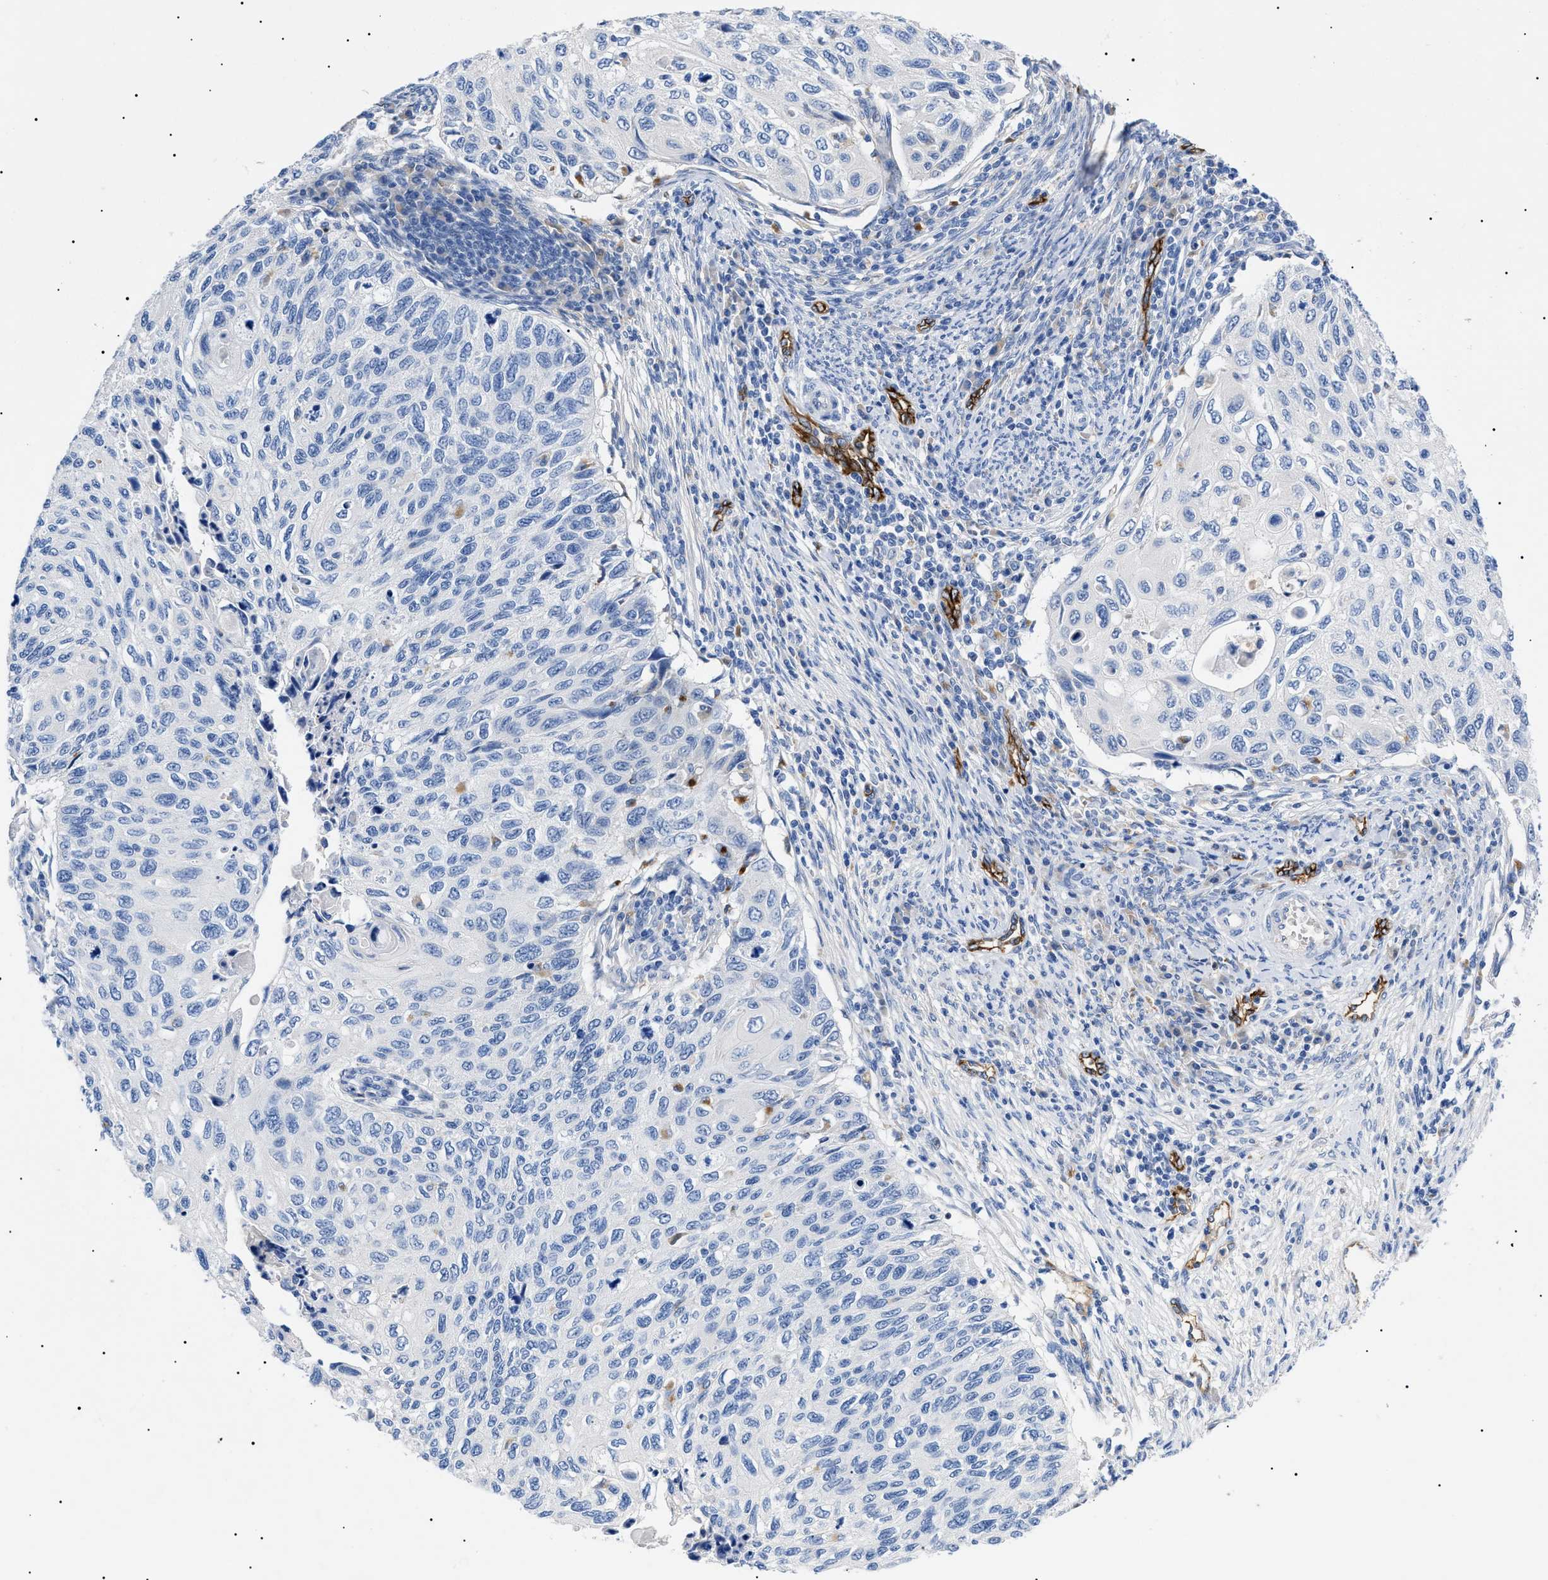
{"staining": {"intensity": "negative", "quantity": "none", "location": "none"}, "tissue": "cervical cancer", "cell_type": "Tumor cells", "image_type": "cancer", "snomed": [{"axis": "morphology", "description": "Squamous cell carcinoma, NOS"}, {"axis": "topography", "description": "Cervix"}], "caption": "The immunohistochemistry (IHC) micrograph has no significant positivity in tumor cells of cervical cancer (squamous cell carcinoma) tissue.", "gene": "ACKR1", "patient": {"sex": "female", "age": 70}}